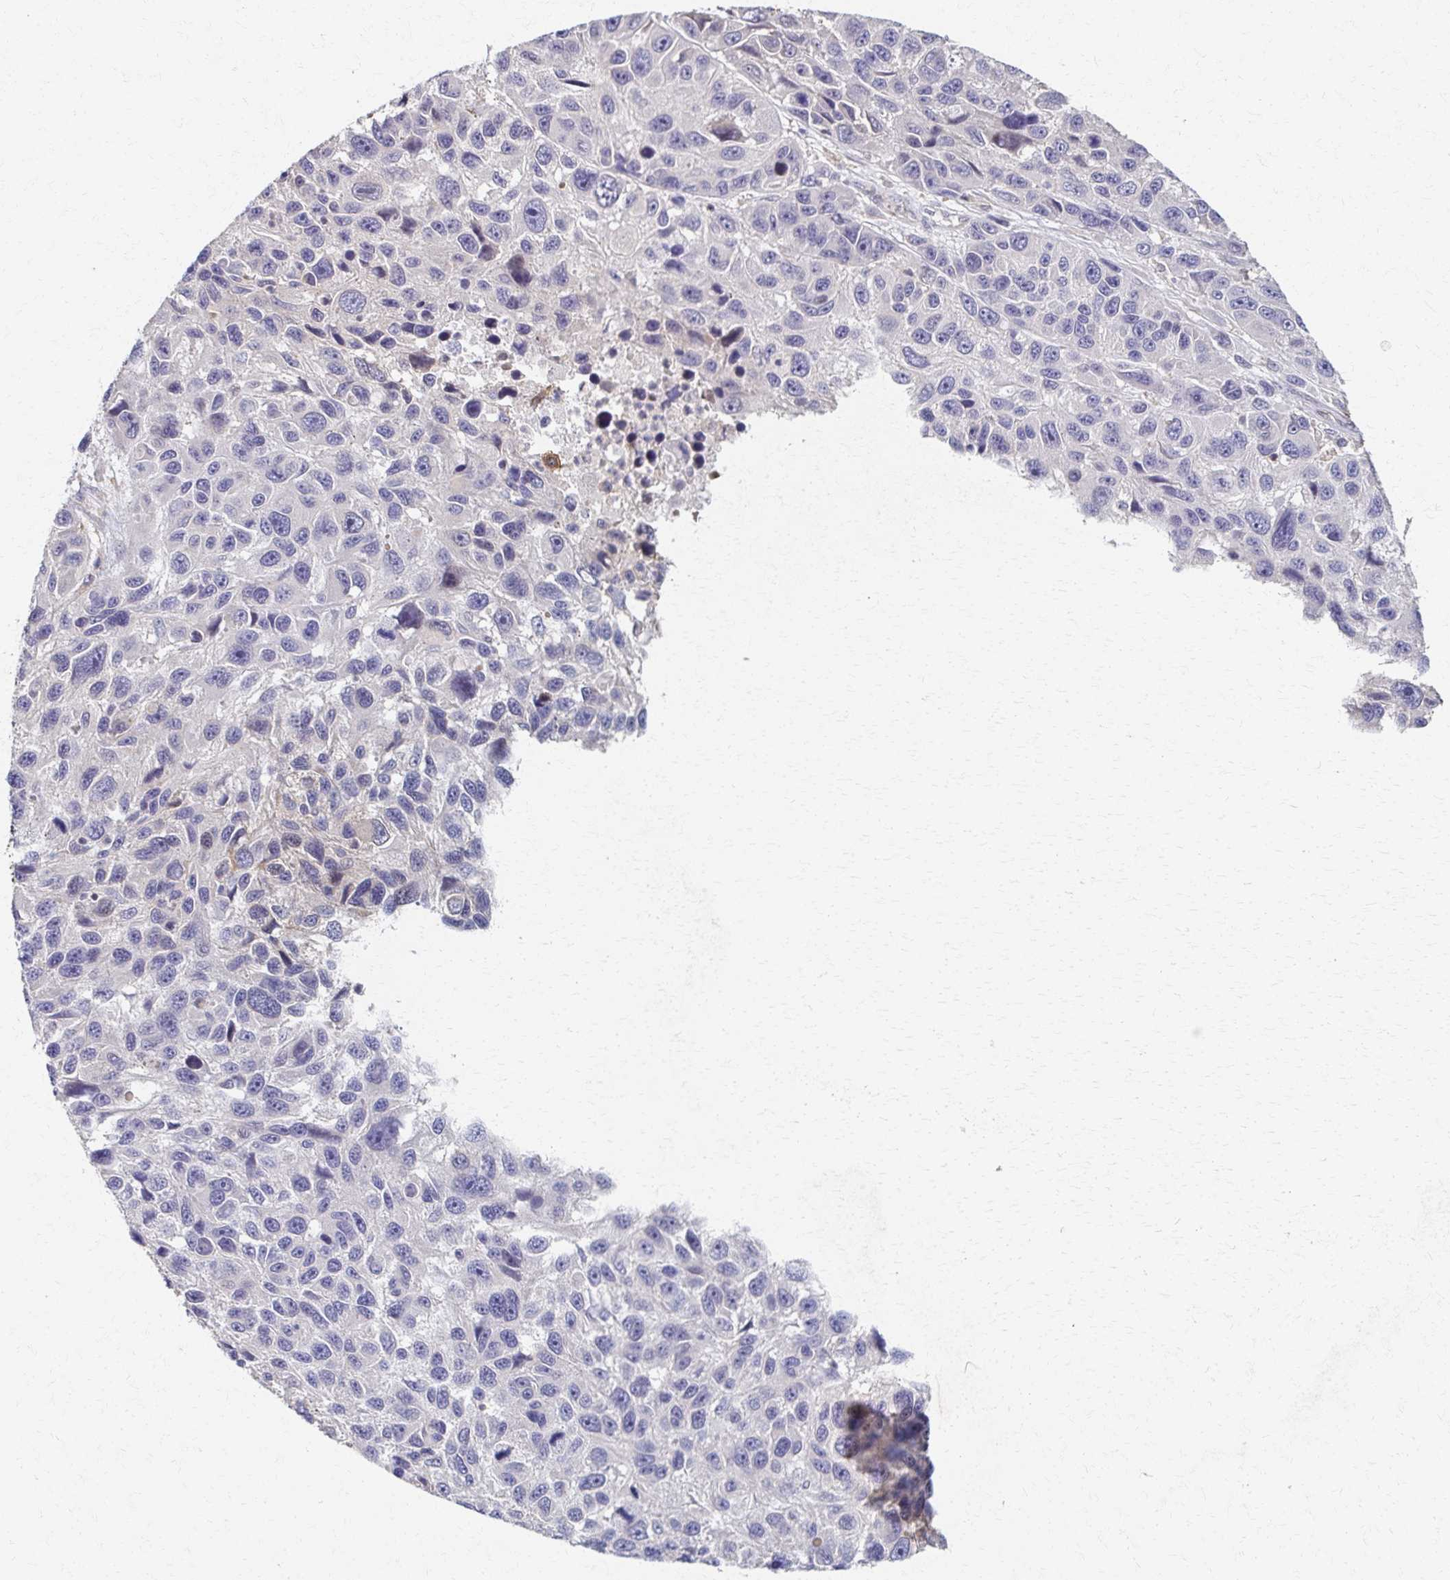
{"staining": {"intensity": "negative", "quantity": "none", "location": "none"}, "tissue": "melanoma", "cell_type": "Tumor cells", "image_type": "cancer", "snomed": [{"axis": "morphology", "description": "Malignant melanoma, NOS"}, {"axis": "topography", "description": "Skin"}], "caption": "IHC of human melanoma reveals no positivity in tumor cells.", "gene": "EOLA2", "patient": {"sex": "male", "age": 53}}